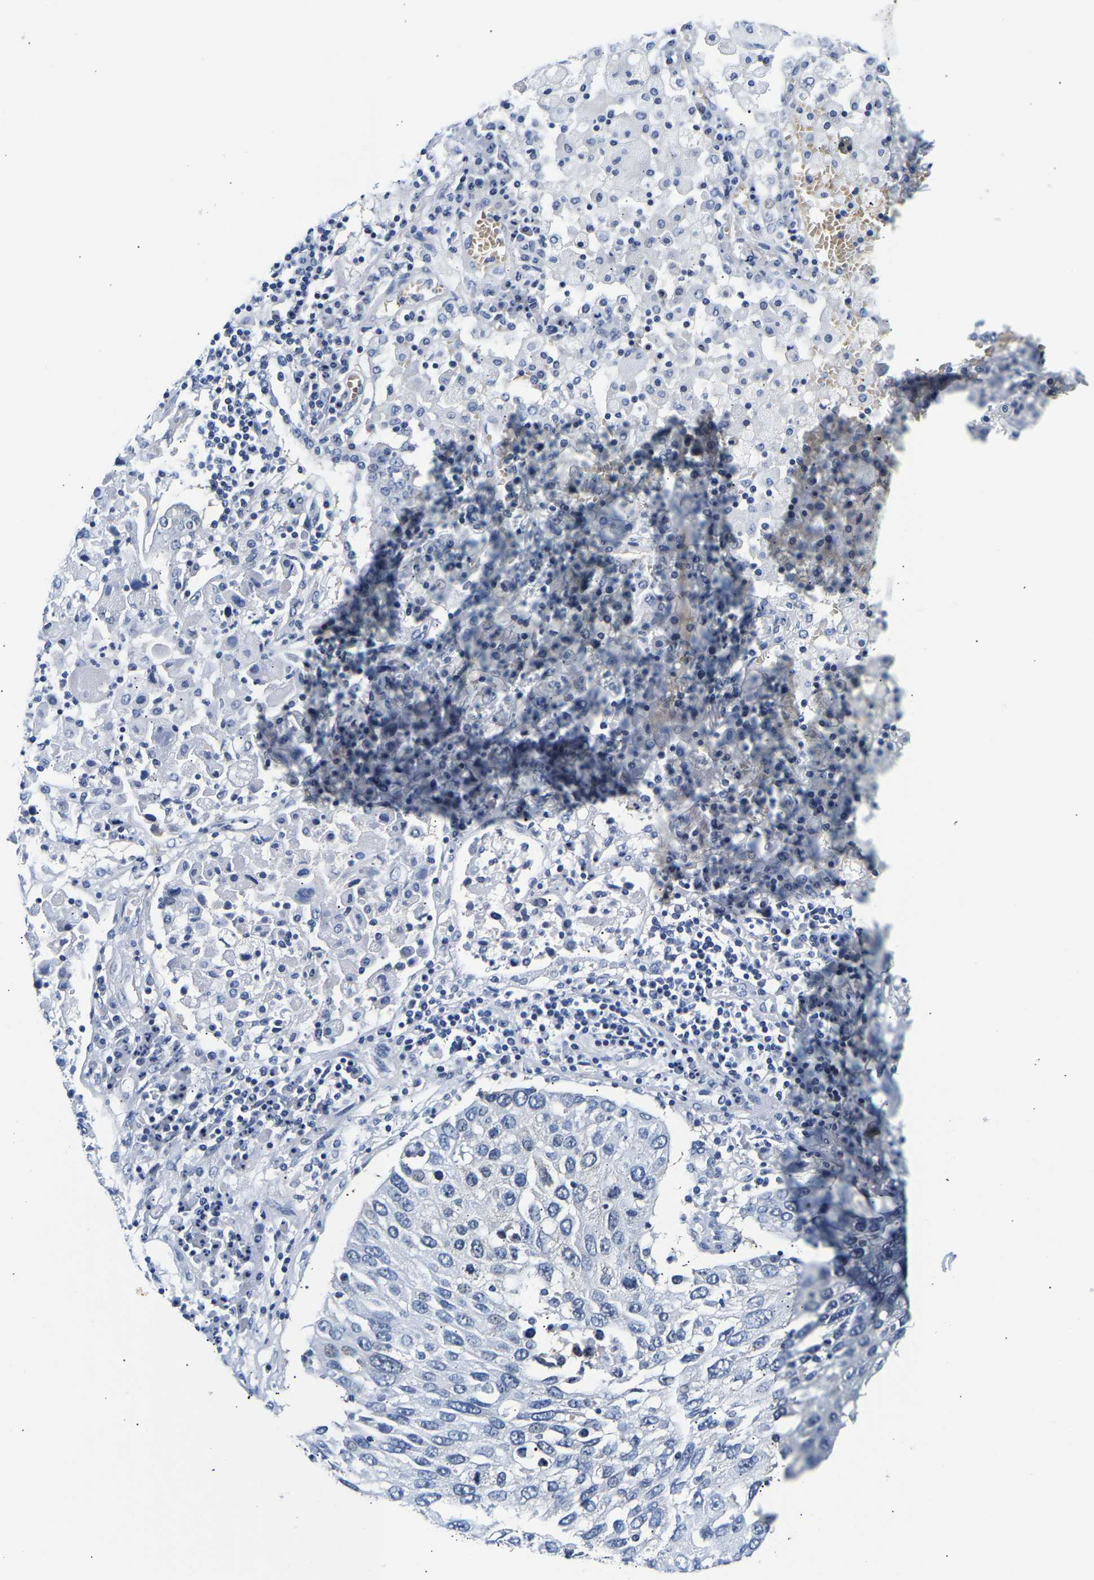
{"staining": {"intensity": "negative", "quantity": "none", "location": "none"}, "tissue": "lung cancer", "cell_type": "Tumor cells", "image_type": "cancer", "snomed": [{"axis": "morphology", "description": "Squamous cell carcinoma, NOS"}, {"axis": "topography", "description": "Lung"}], "caption": "DAB (3,3'-diaminobenzidine) immunohistochemical staining of human lung squamous cell carcinoma displays no significant staining in tumor cells. (DAB (3,3'-diaminobenzidine) immunohistochemistry (IHC) with hematoxylin counter stain).", "gene": "UCHL3", "patient": {"sex": "male", "age": 65}}